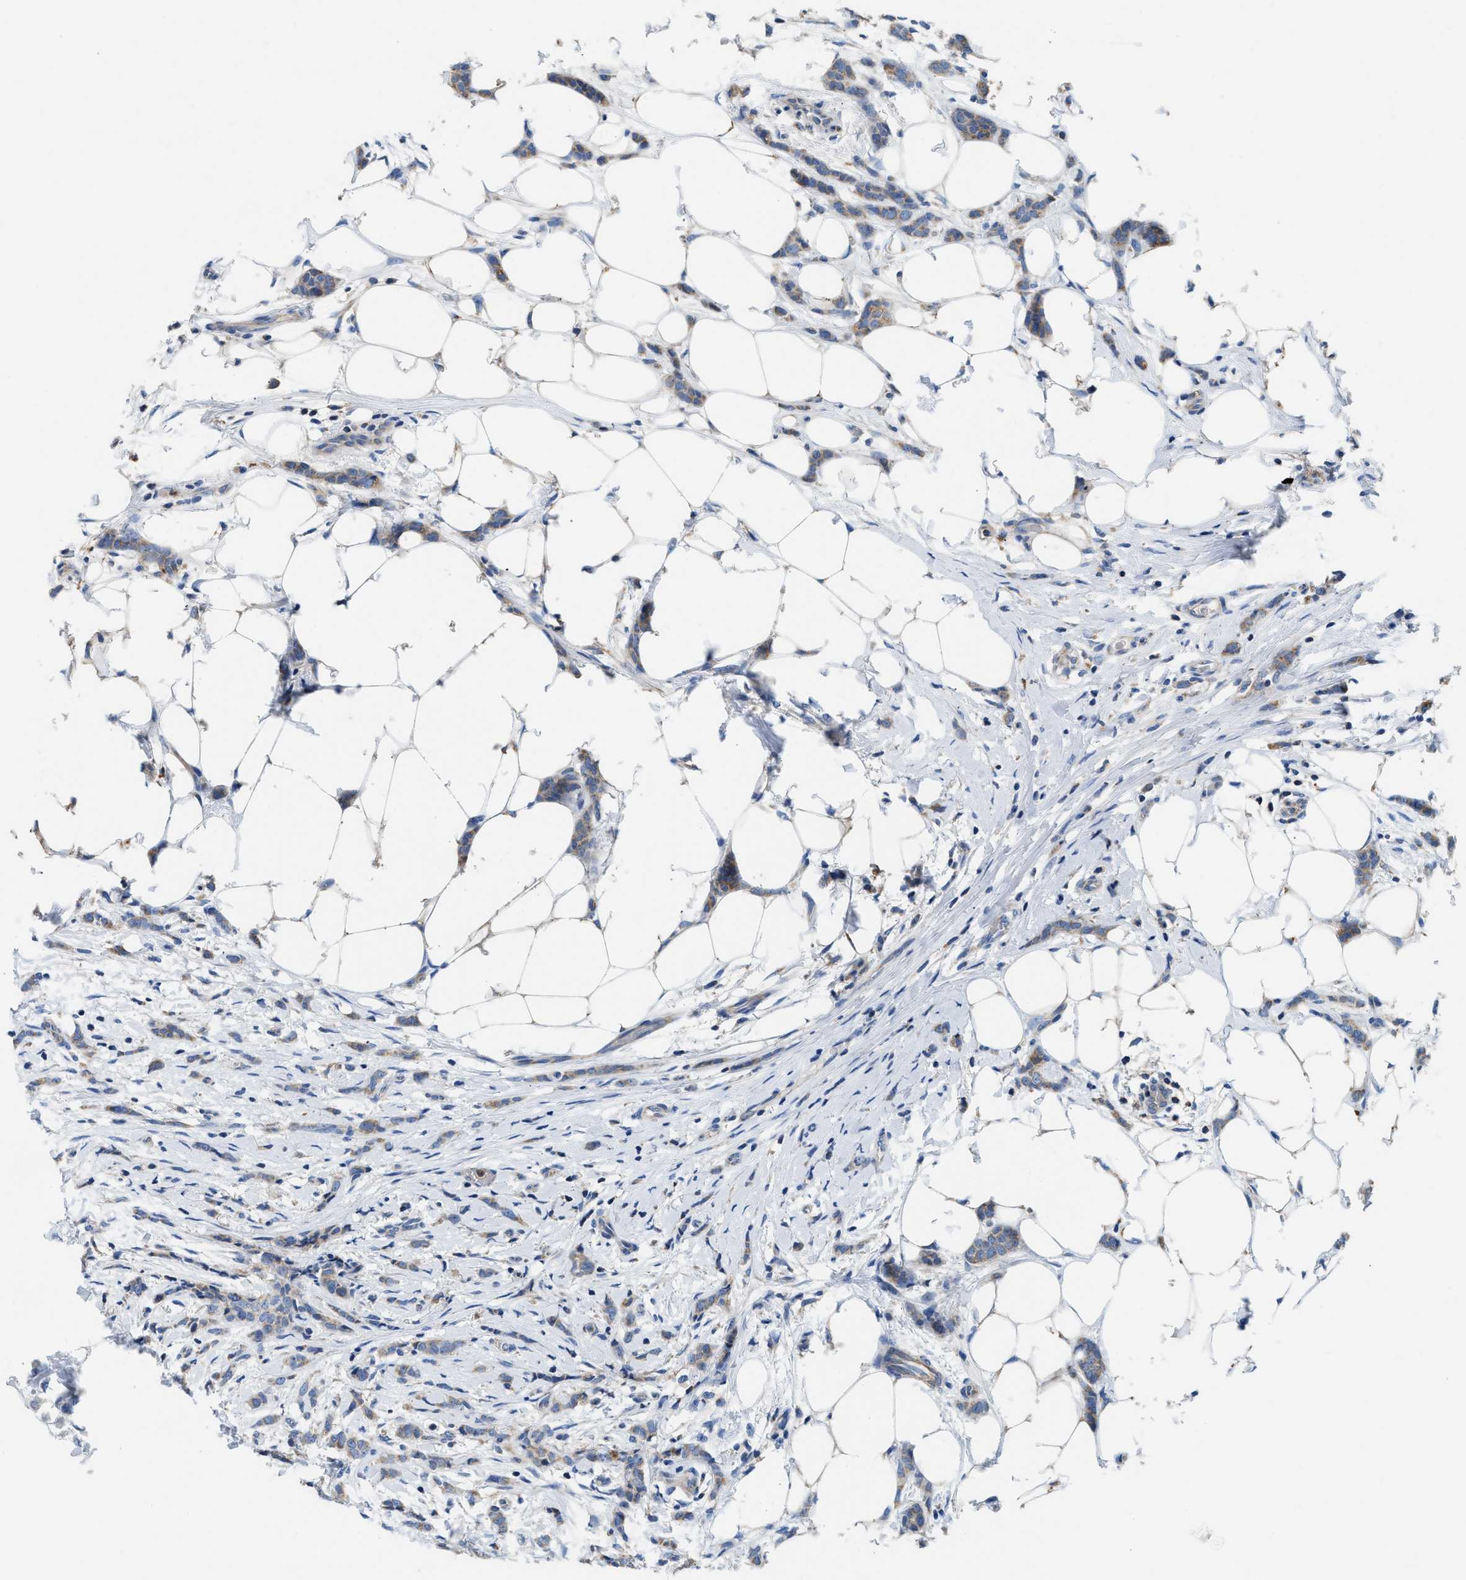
{"staining": {"intensity": "weak", "quantity": ">75%", "location": "cytoplasmic/membranous"}, "tissue": "breast cancer", "cell_type": "Tumor cells", "image_type": "cancer", "snomed": [{"axis": "morphology", "description": "Lobular carcinoma"}, {"axis": "topography", "description": "Skin"}, {"axis": "topography", "description": "Breast"}], "caption": "Human breast lobular carcinoma stained for a protein (brown) exhibits weak cytoplasmic/membranous positive staining in approximately >75% of tumor cells.", "gene": "SLC25A13", "patient": {"sex": "female", "age": 46}}